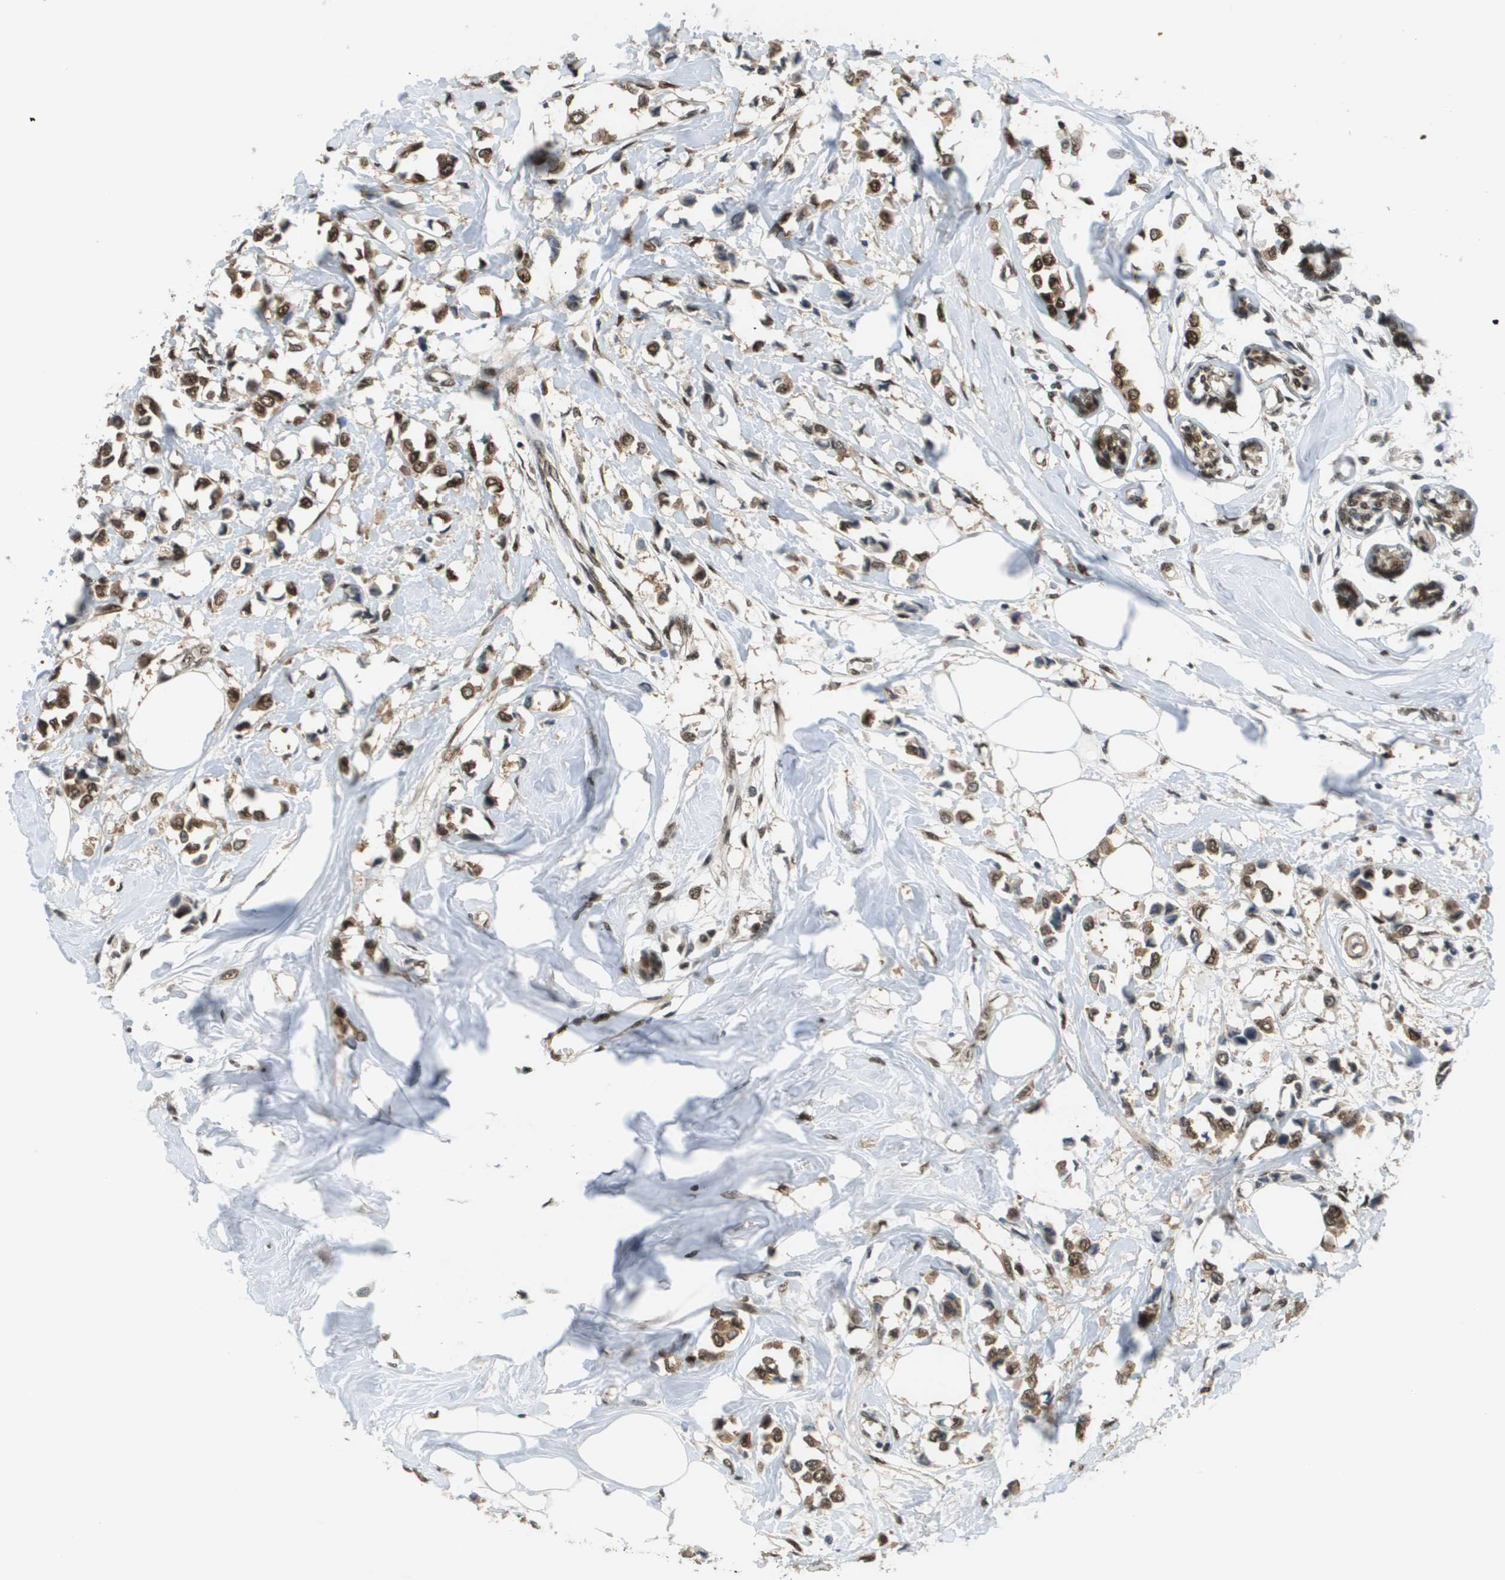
{"staining": {"intensity": "moderate", "quantity": ">75%", "location": "cytoplasmic/membranous,nuclear"}, "tissue": "breast cancer", "cell_type": "Tumor cells", "image_type": "cancer", "snomed": [{"axis": "morphology", "description": "Lobular carcinoma"}, {"axis": "topography", "description": "Breast"}], "caption": "Immunohistochemical staining of lobular carcinoma (breast) reveals medium levels of moderate cytoplasmic/membranous and nuclear protein staining in about >75% of tumor cells.", "gene": "PRCC", "patient": {"sex": "female", "age": 51}}